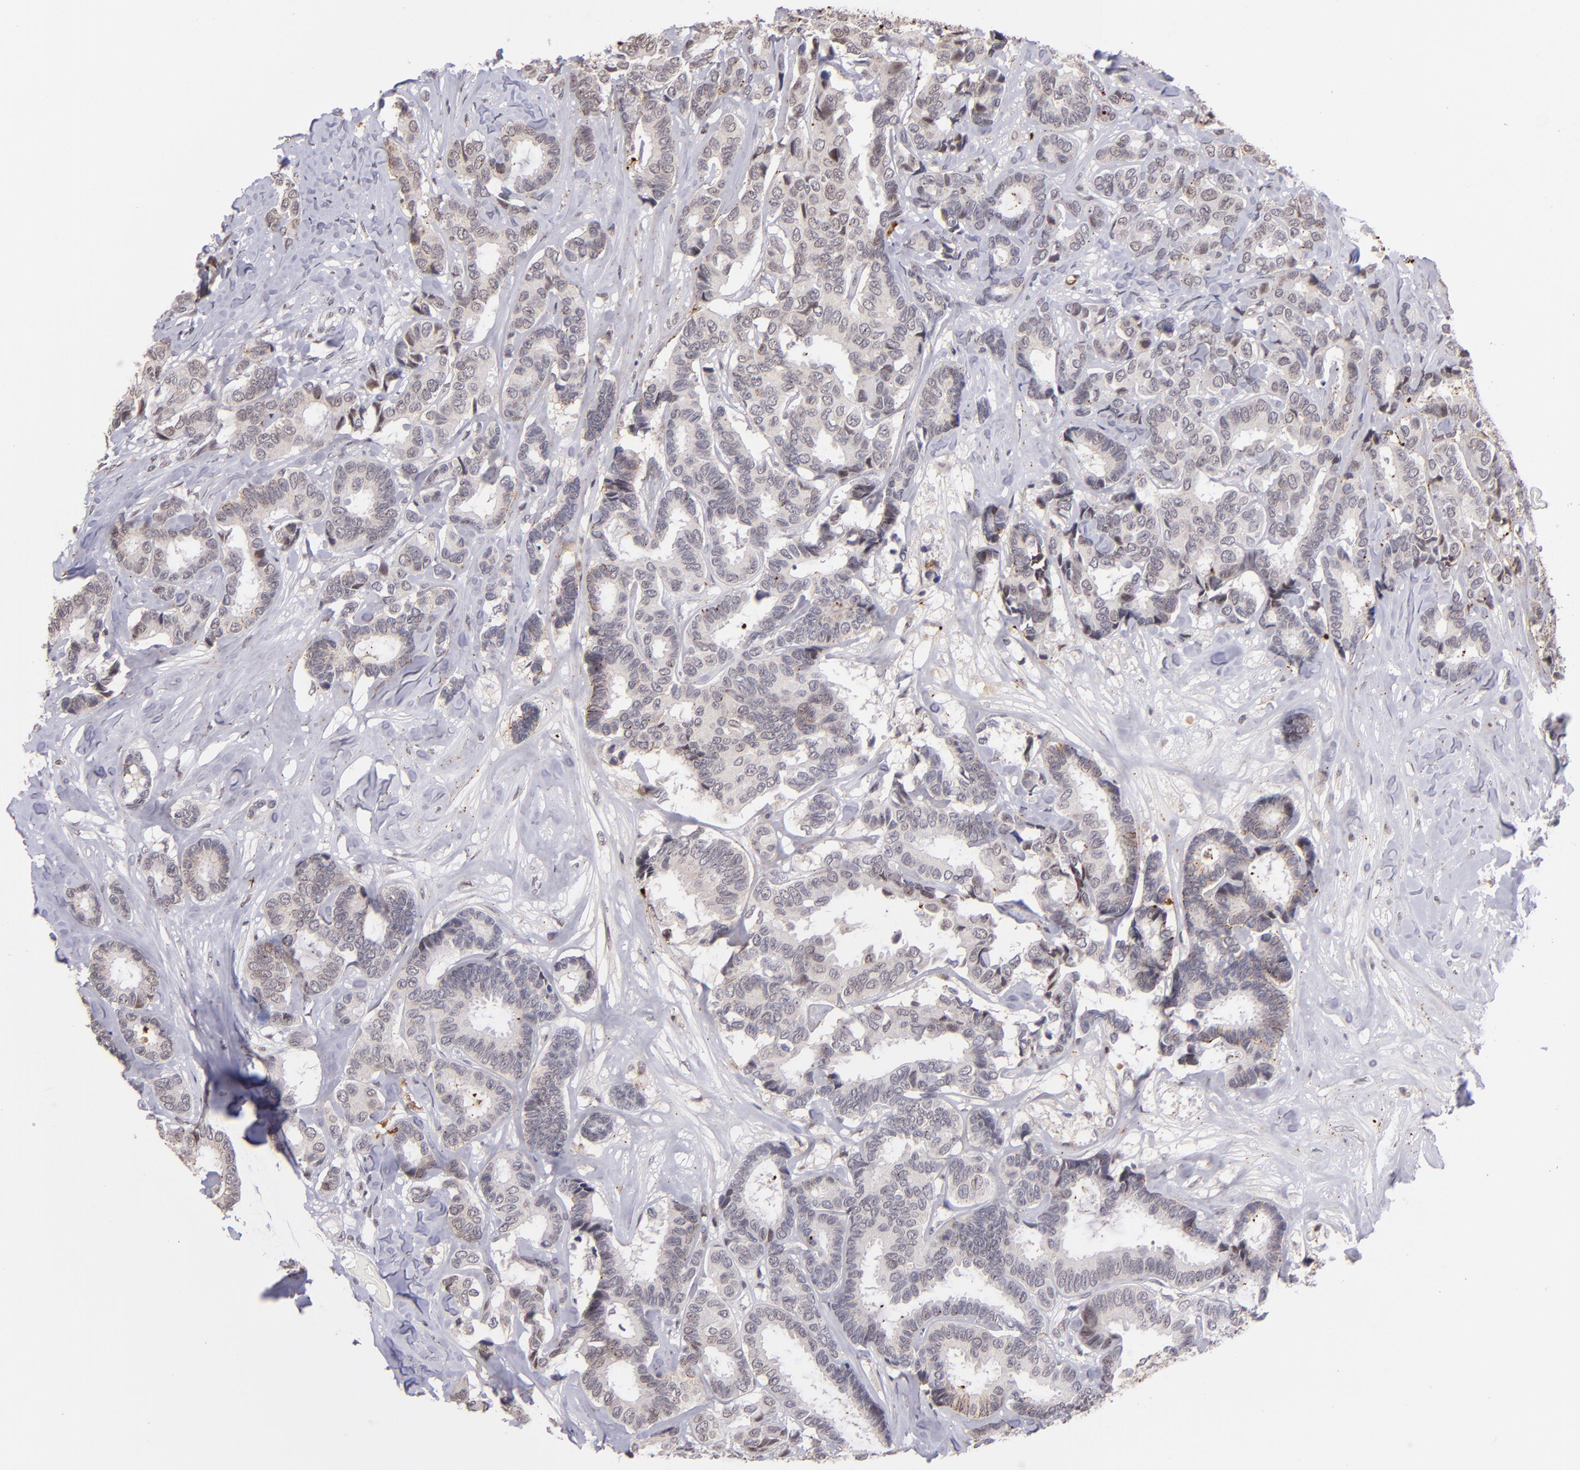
{"staining": {"intensity": "negative", "quantity": "none", "location": "none"}, "tissue": "breast cancer", "cell_type": "Tumor cells", "image_type": "cancer", "snomed": [{"axis": "morphology", "description": "Duct carcinoma"}, {"axis": "topography", "description": "Breast"}], "caption": "Invasive ductal carcinoma (breast) stained for a protein using immunohistochemistry (IHC) displays no expression tumor cells.", "gene": "RXRG", "patient": {"sex": "female", "age": 87}}